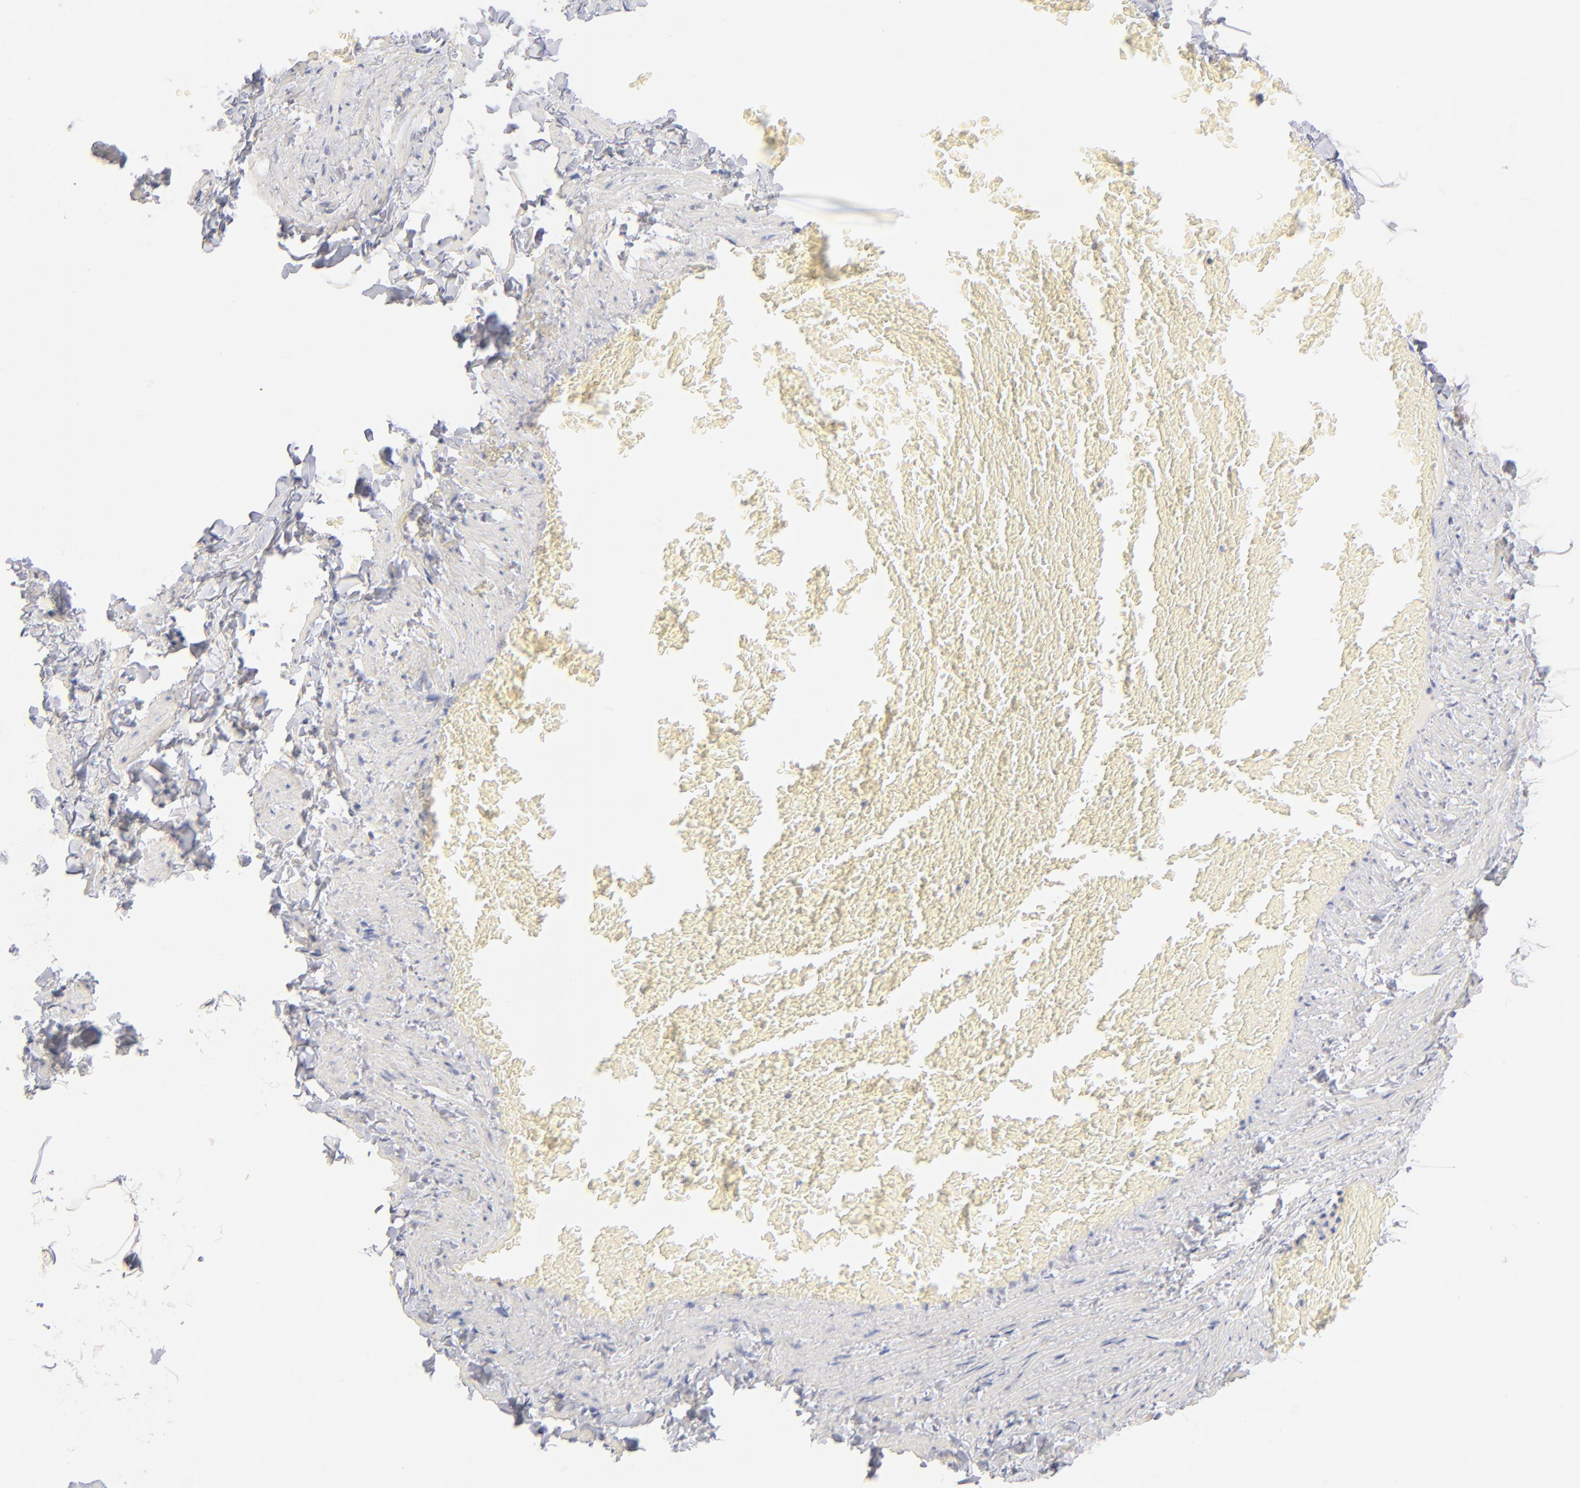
{"staining": {"intensity": "negative", "quantity": "none", "location": "none"}, "tissue": "adipose tissue", "cell_type": "Adipocytes", "image_type": "normal", "snomed": [{"axis": "morphology", "description": "Normal tissue, NOS"}, {"axis": "topography", "description": "Vascular tissue"}], "caption": "This photomicrograph is of benign adipose tissue stained with immunohistochemistry (IHC) to label a protein in brown with the nuclei are counter-stained blue. There is no positivity in adipocytes.", "gene": "DLAT", "patient": {"sex": "male", "age": 41}}